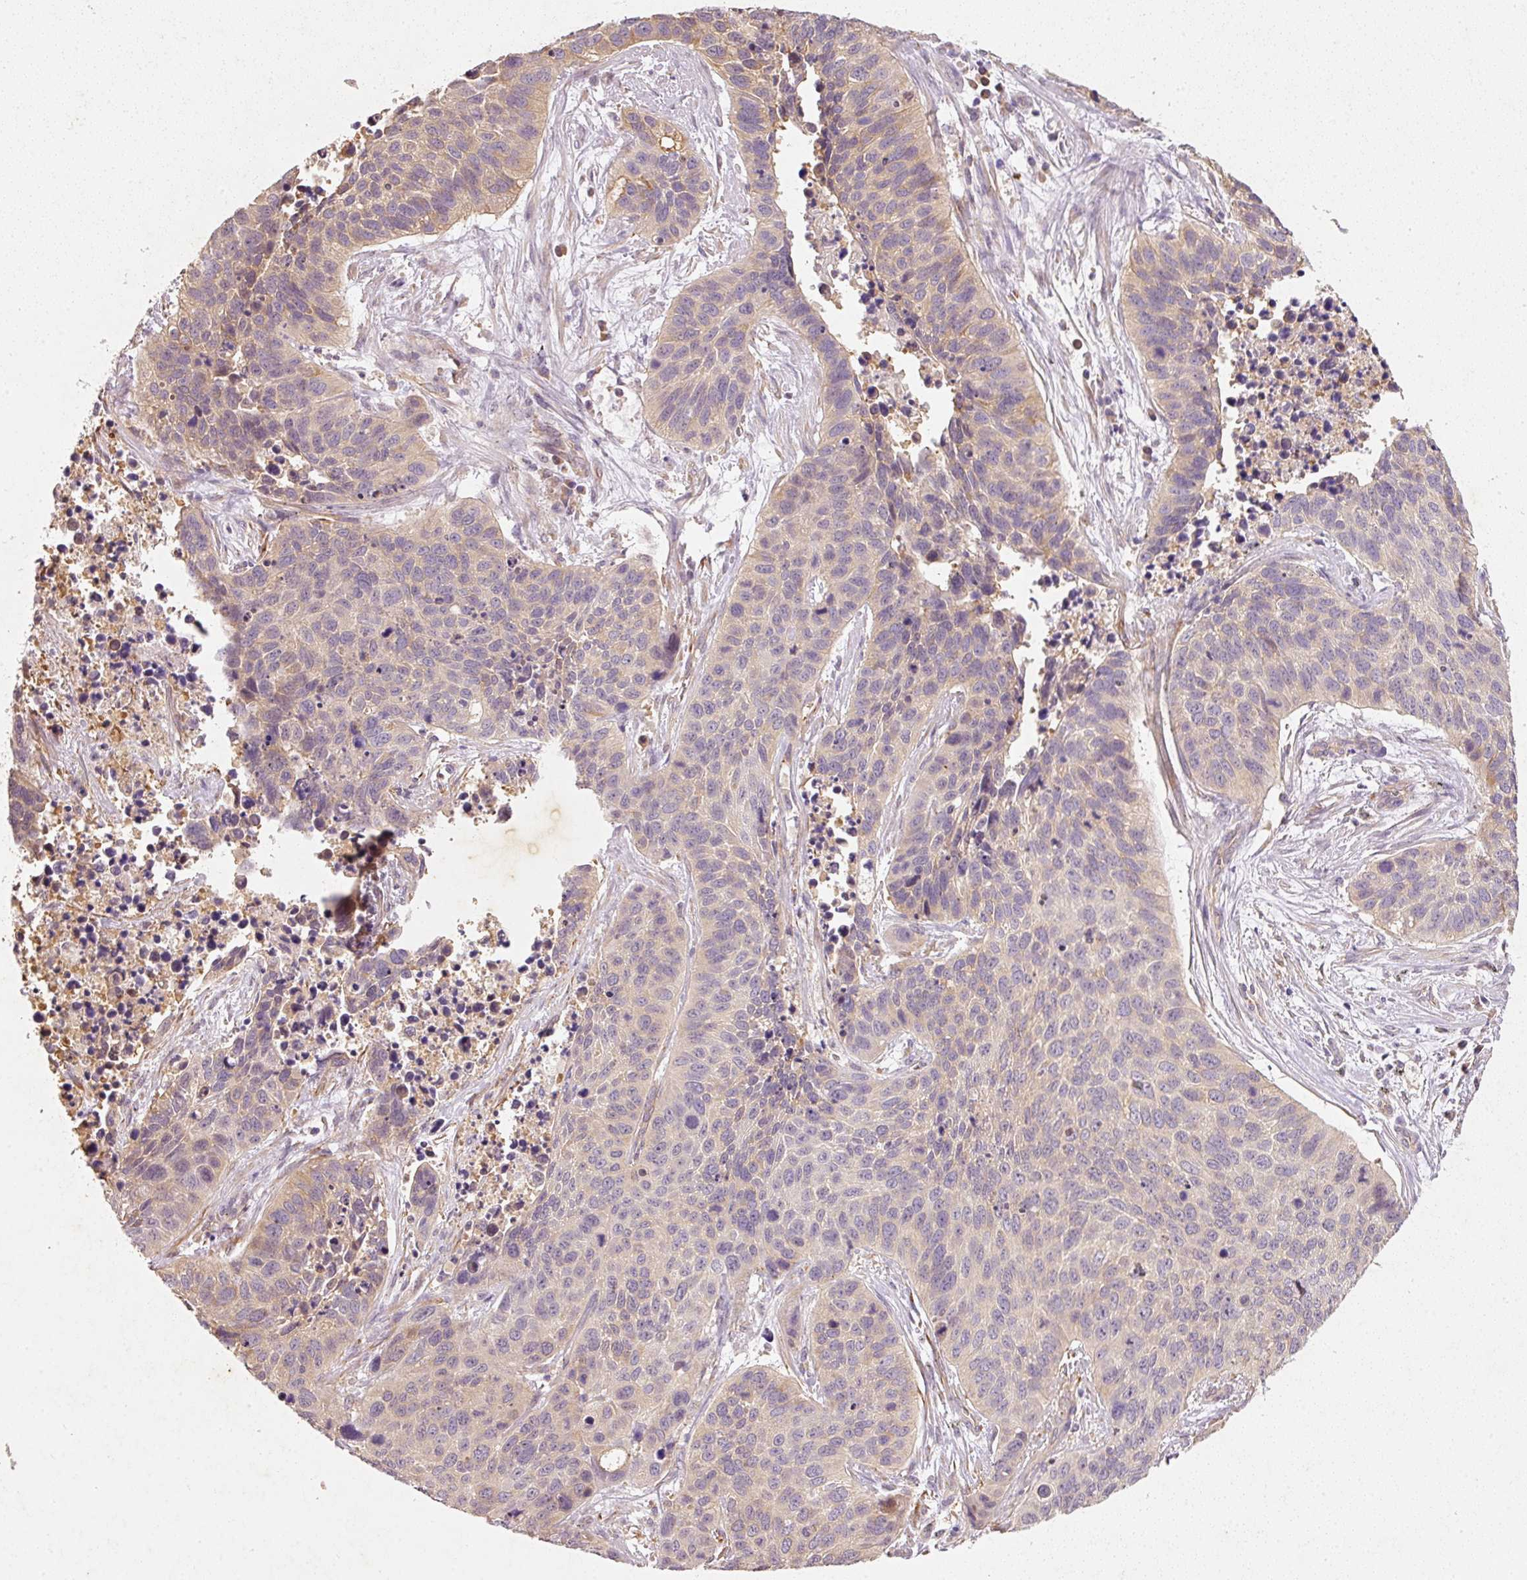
{"staining": {"intensity": "weak", "quantity": "25%-75%", "location": "cytoplasmic/membranous"}, "tissue": "lung cancer", "cell_type": "Tumor cells", "image_type": "cancer", "snomed": [{"axis": "morphology", "description": "Squamous cell carcinoma, NOS"}, {"axis": "topography", "description": "Lung"}], "caption": "IHC (DAB) staining of human lung cancer demonstrates weak cytoplasmic/membranous protein expression in approximately 25%-75% of tumor cells.", "gene": "RGL2", "patient": {"sex": "male", "age": 62}}